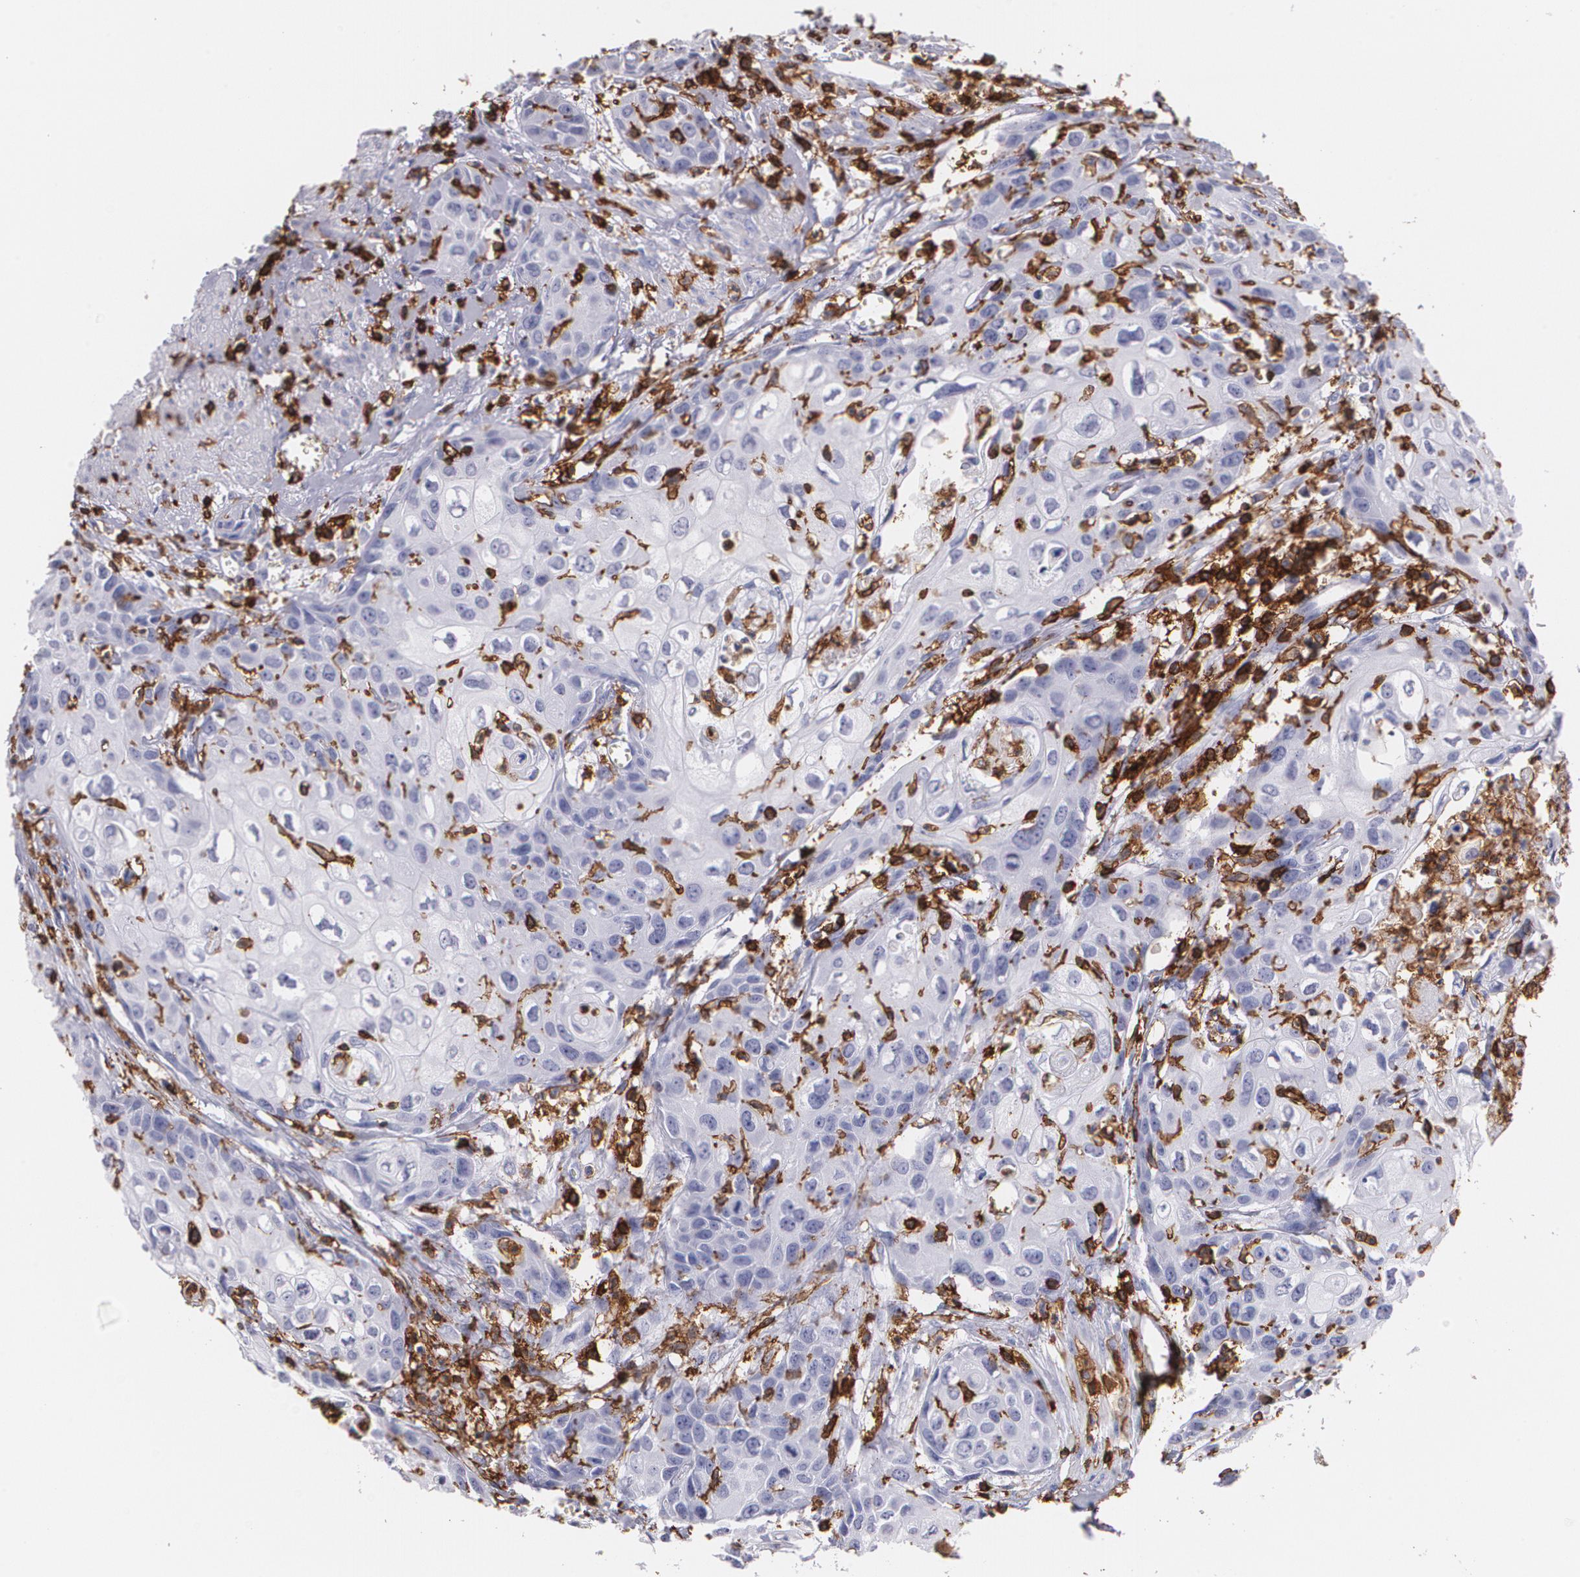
{"staining": {"intensity": "negative", "quantity": "none", "location": "none"}, "tissue": "urothelial cancer", "cell_type": "Tumor cells", "image_type": "cancer", "snomed": [{"axis": "morphology", "description": "Urothelial carcinoma, High grade"}, {"axis": "topography", "description": "Urinary bladder"}], "caption": "Immunohistochemistry of human high-grade urothelial carcinoma exhibits no staining in tumor cells.", "gene": "PTPRC", "patient": {"sex": "male", "age": 54}}